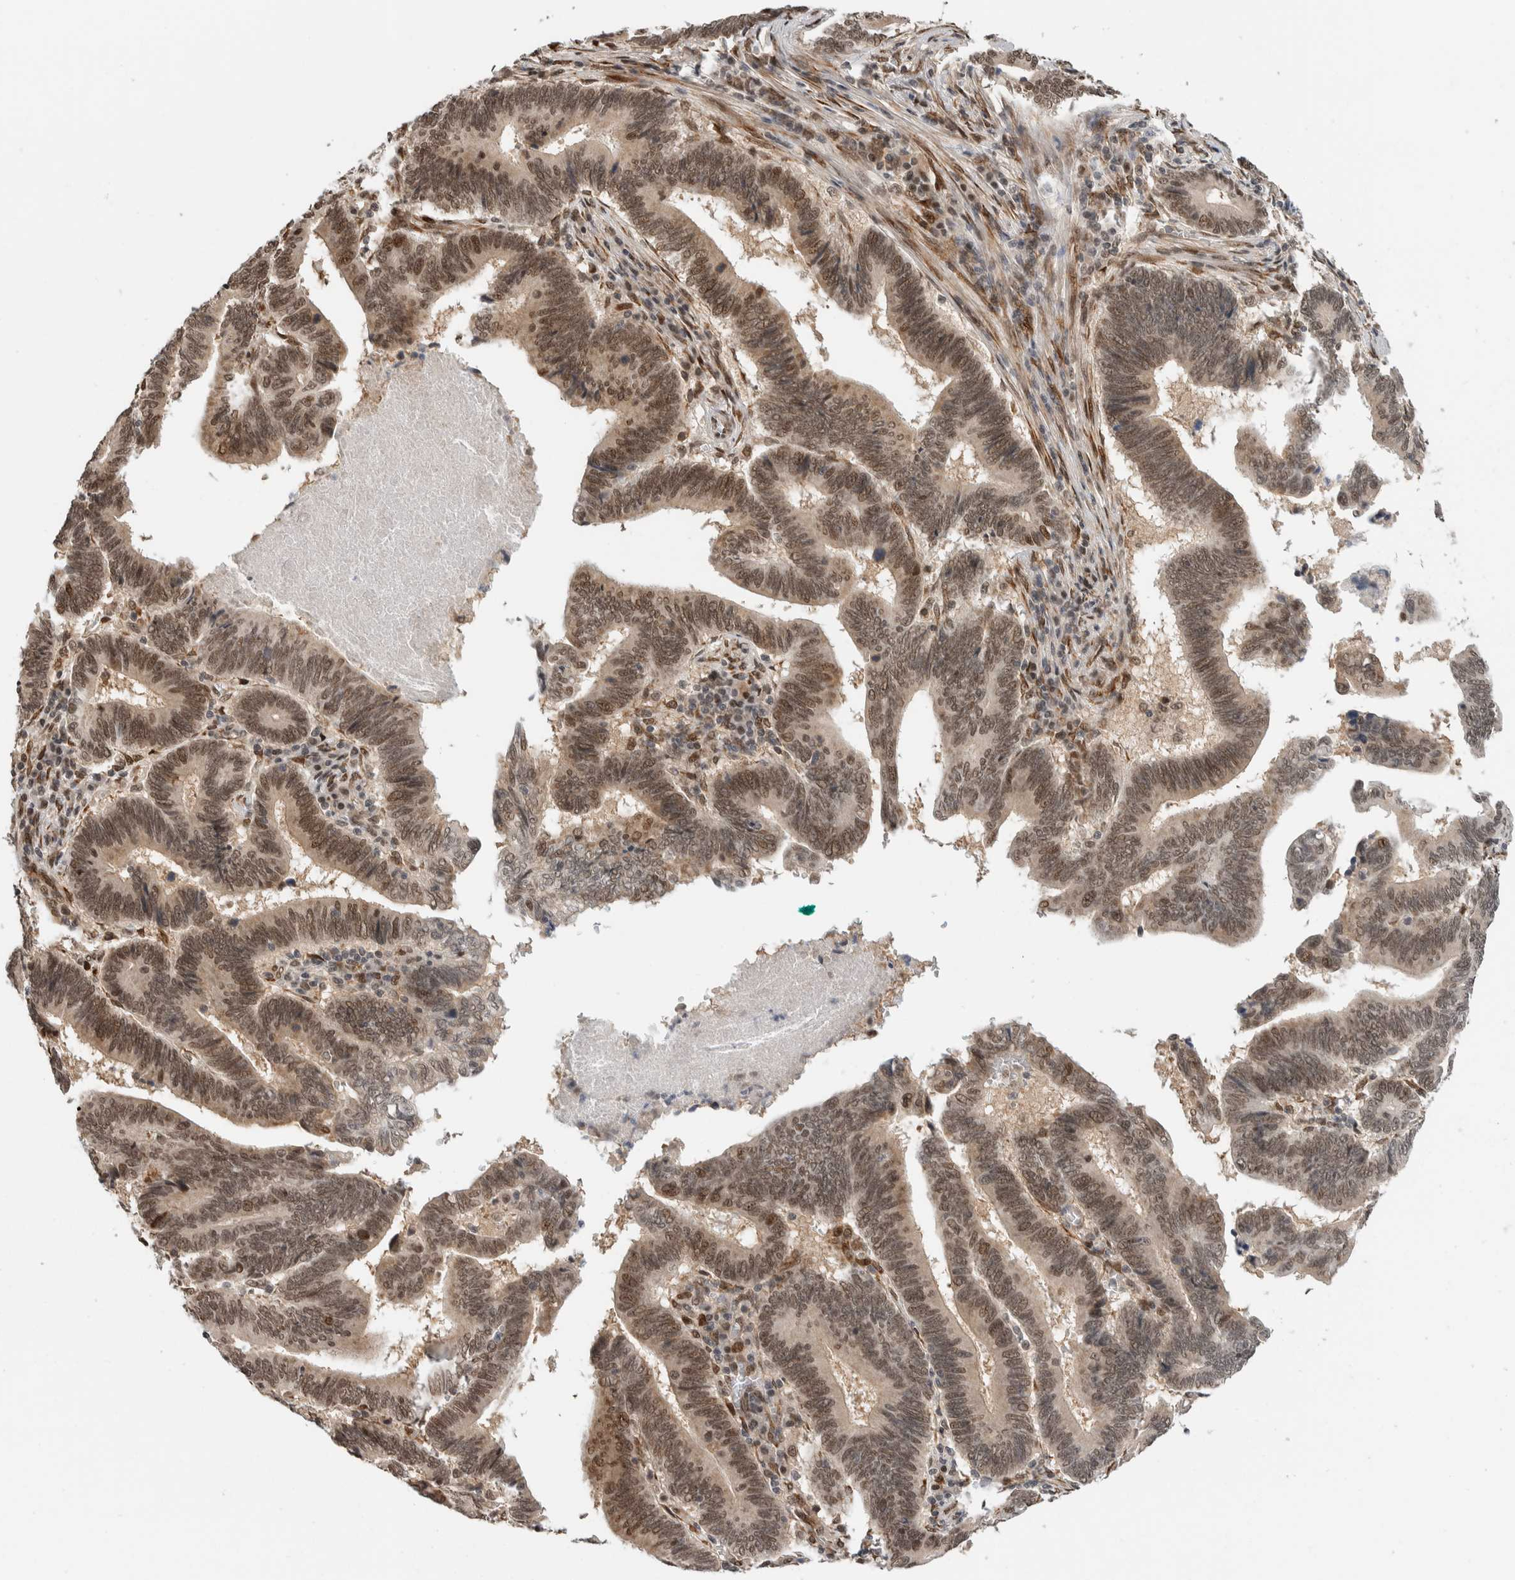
{"staining": {"intensity": "moderate", "quantity": ">75%", "location": "cytoplasmic/membranous,nuclear"}, "tissue": "pancreatic cancer", "cell_type": "Tumor cells", "image_type": "cancer", "snomed": [{"axis": "morphology", "description": "Adenocarcinoma, NOS"}, {"axis": "topography", "description": "Pancreas"}], "caption": "Immunohistochemical staining of human pancreatic adenocarcinoma displays medium levels of moderate cytoplasmic/membranous and nuclear protein expression in about >75% of tumor cells. (IHC, brightfield microscopy, high magnification).", "gene": "TNRC18", "patient": {"sex": "female", "age": 70}}